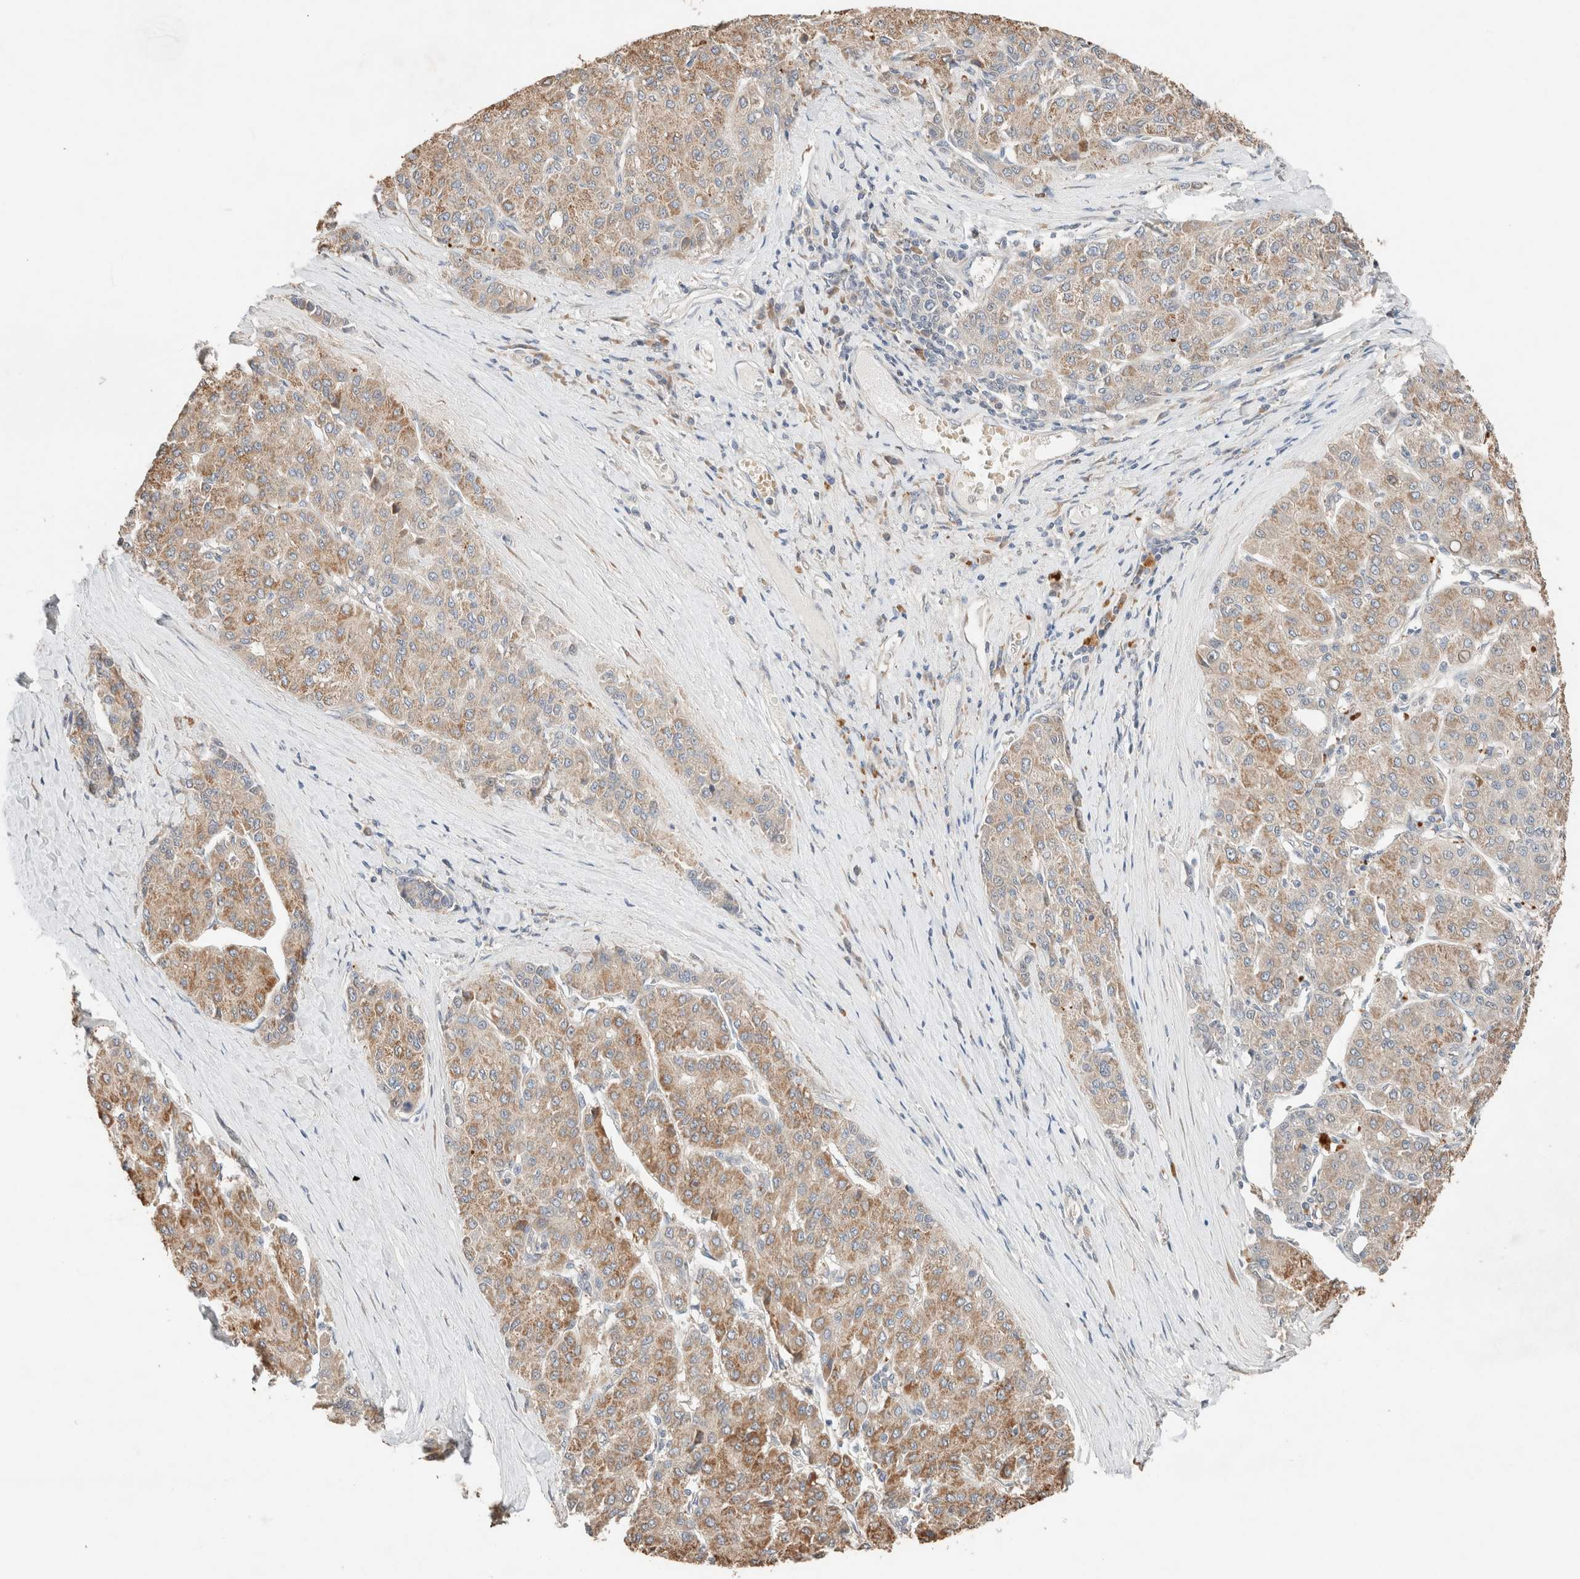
{"staining": {"intensity": "moderate", "quantity": ">75%", "location": "cytoplasmic/membranous"}, "tissue": "liver cancer", "cell_type": "Tumor cells", "image_type": "cancer", "snomed": [{"axis": "morphology", "description": "Carcinoma, Hepatocellular, NOS"}, {"axis": "topography", "description": "Liver"}], "caption": "A high-resolution photomicrograph shows immunohistochemistry (IHC) staining of liver cancer (hepatocellular carcinoma), which demonstrates moderate cytoplasmic/membranous staining in approximately >75% of tumor cells.", "gene": "TUBD1", "patient": {"sex": "male", "age": 65}}